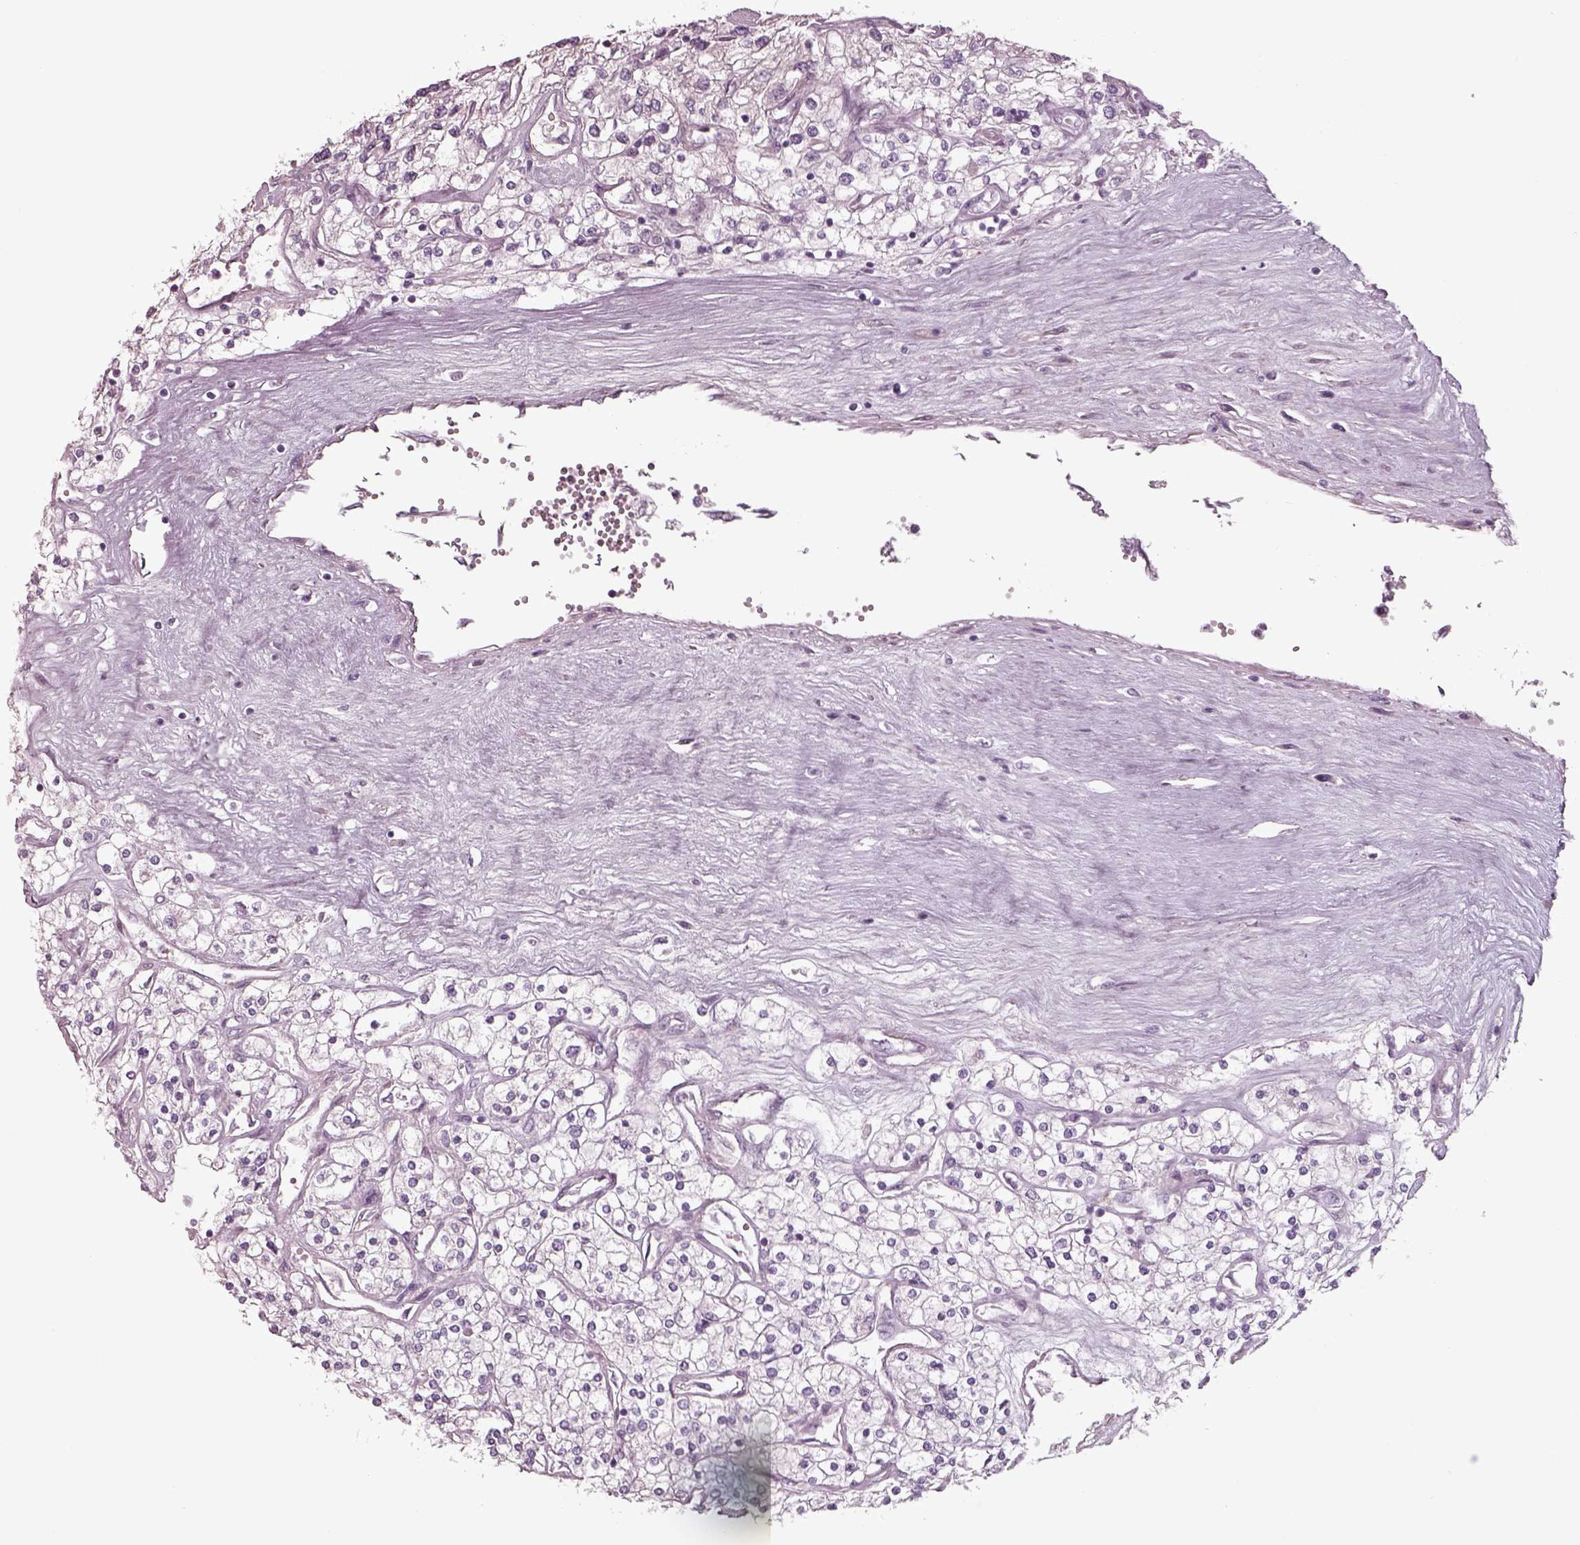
{"staining": {"intensity": "negative", "quantity": "none", "location": "none"}, "tissue": "renal cancer", "cell_type": "Tumor cells", "image_type": "cancer", "snomed": [{"axis": "morphology", "description": "Adenocarcinoma, NOS"}, {"axis": "topography", "description": "Kidney"}], "caption": "This is a histopathology image of IHC staining of renal cancer, which shows no expression in tumor cells. The staining was performed using DAB (3,3'-diaminobenzidine) to visualize the protein expression in brown, while the nuclei were stained in blue with hematoxylin (Magnification: 20x).", "gene": "SEPTIN14", "patient": {"sex": "male", "age": 80}}